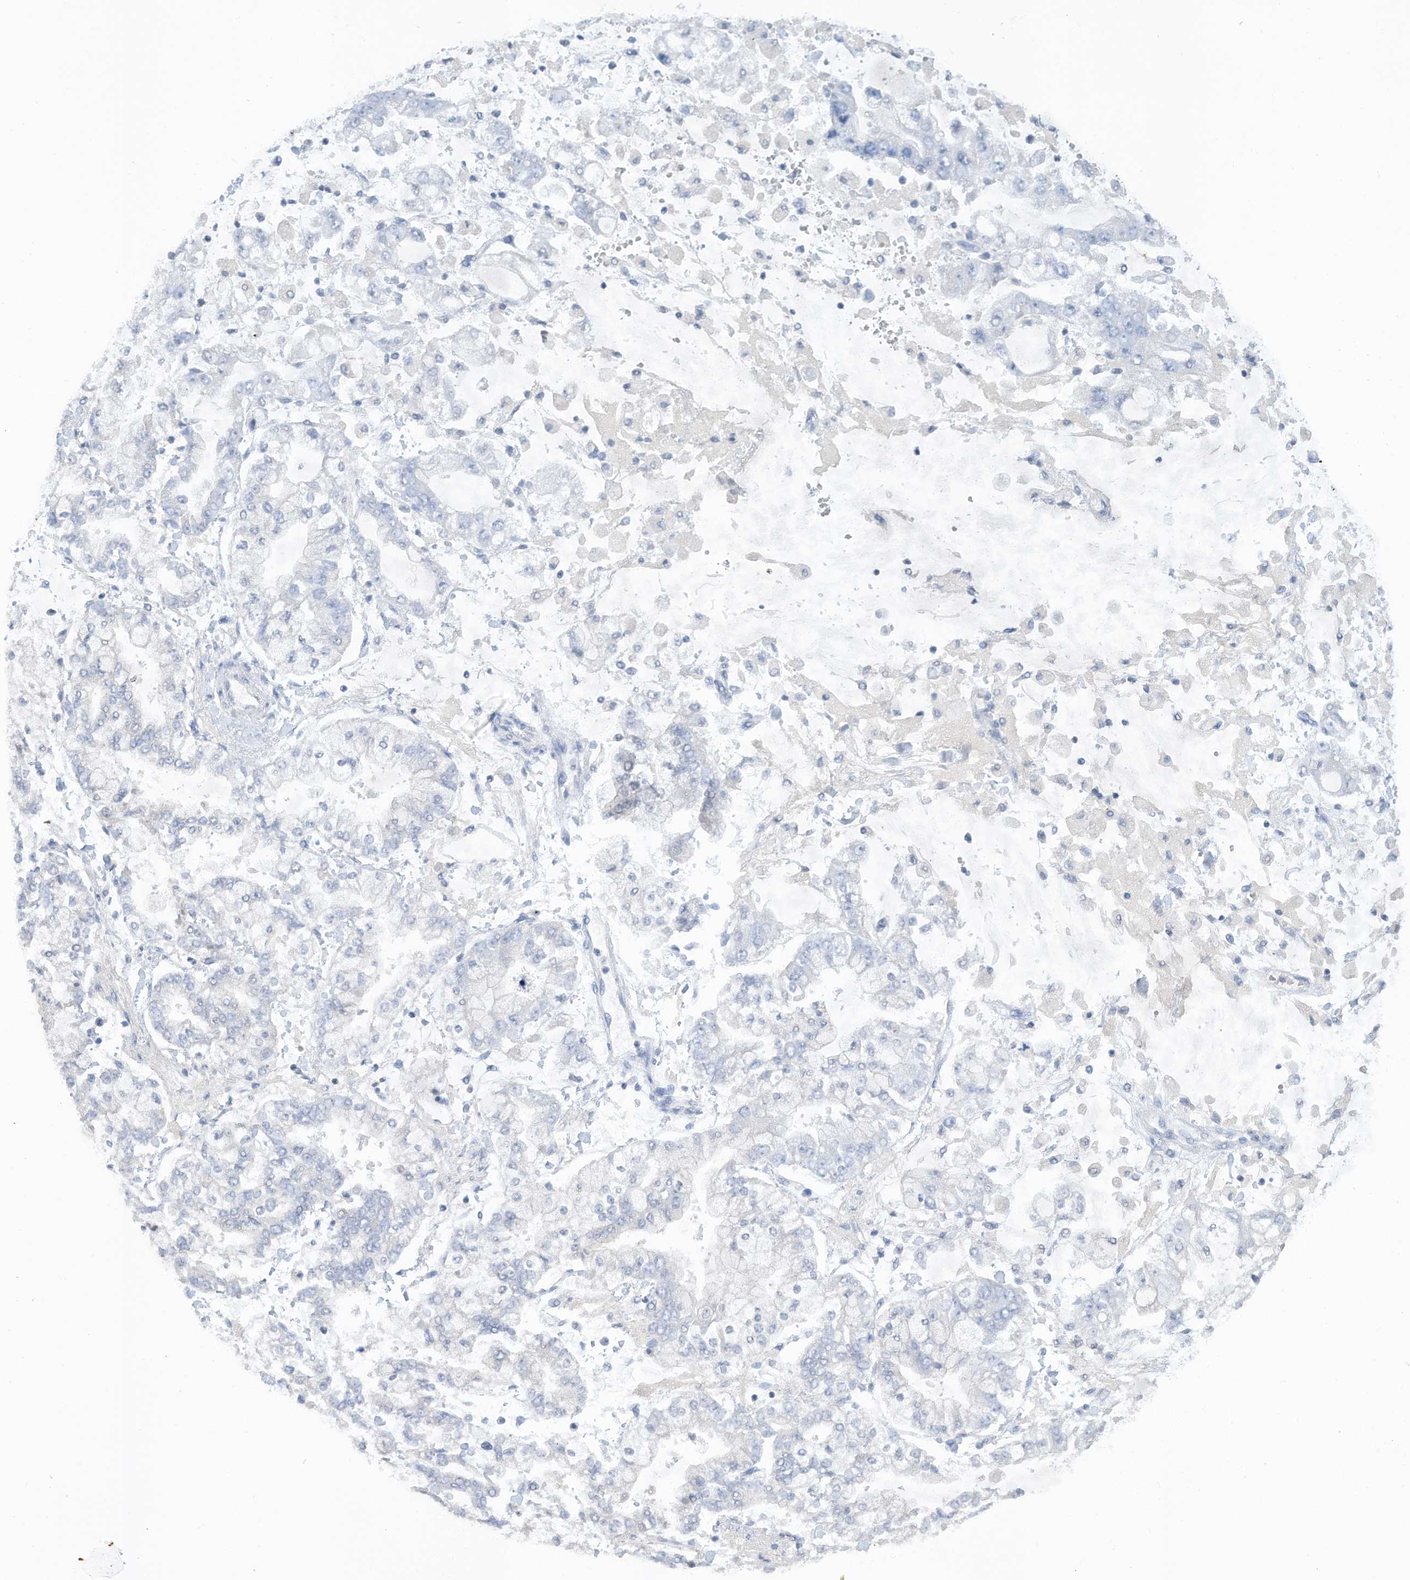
{"staining": {"intensity": "negative", "quantity": "none", "location": "none"}, "tissue": "stomach cancer", "cell_type": "Tumor cells", "image_type": "cancer", "snomed": [{"axis": "morphology", "description": "Normal tissue, NOS"}, {"axis": "morphology", "description": "Adenocarcinoma, NOS"}, {"axis": "topography", "description": "Stomach, upper"}, {"axis": "topography", "description": "Stomach"}], "caption": "High power microscopy photomicrograph of an immunohistochemistry histopathology image of adenocarcinoma (stomach), revealing no significant staining in tumor cells.", "gene": "HAS3", "patient": {"sex": "male", "age": 76}}